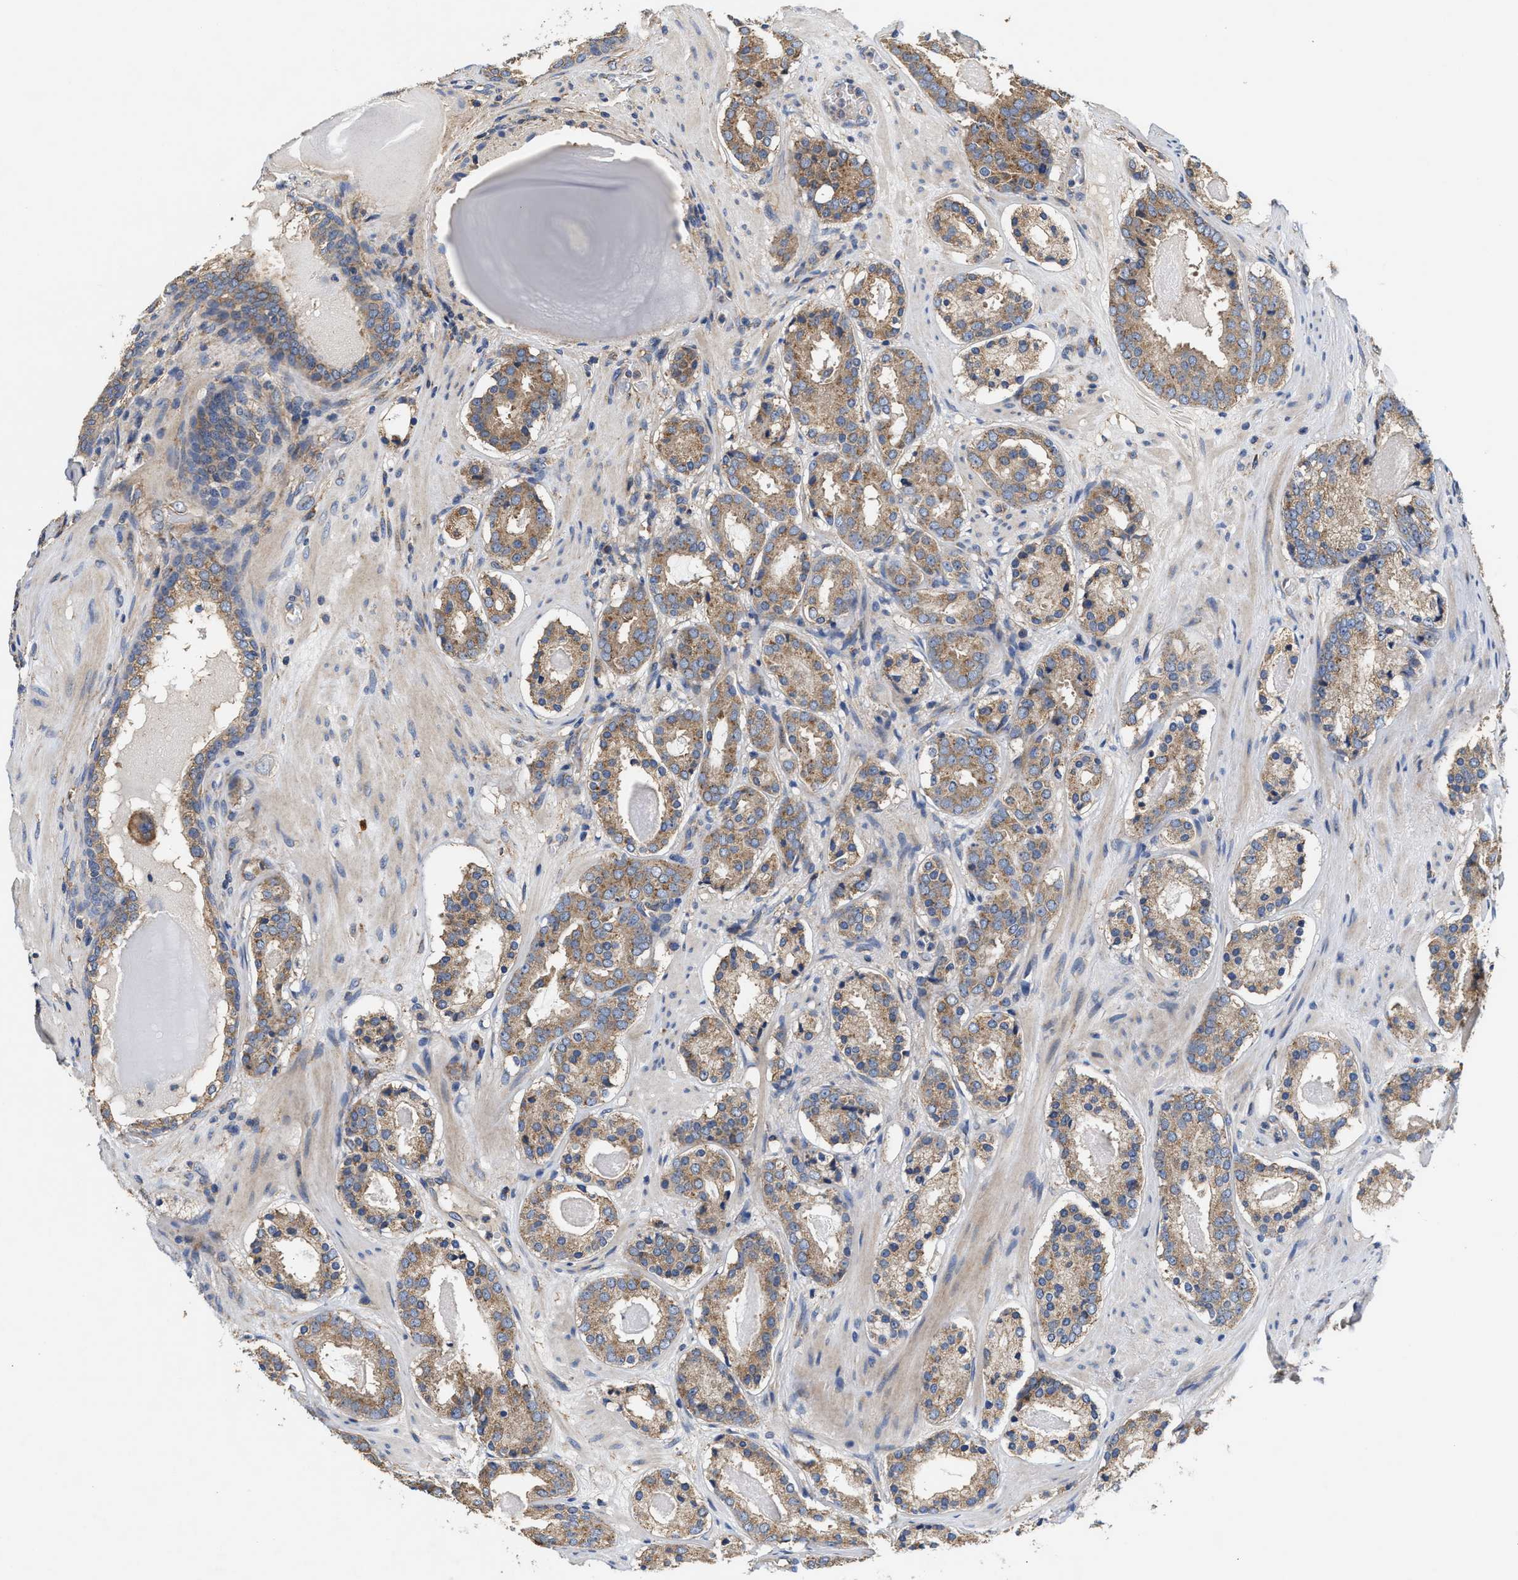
{"staining": {"intensity": "moderate", "quantity": ">75%", "location": "cytoplasmic/membranous"}, "tissue": "prostate cancer", "cell_type": "Tumor cells", "image_type": "cancer", "snomed": [{"axis": "morphology", "description": "Adenocarcinoma, Low grade"}, {"axis": "topography", "description": "Prostate"}], "caption": "Tumor cells display medium levels of moderate cytoplasmic/membranous positivity in about >75% of cells in prostate cancer (adenocarcinoma (low-grade)).", "gene": "KLB", "patient": {"sex": "male", "age": 69}}